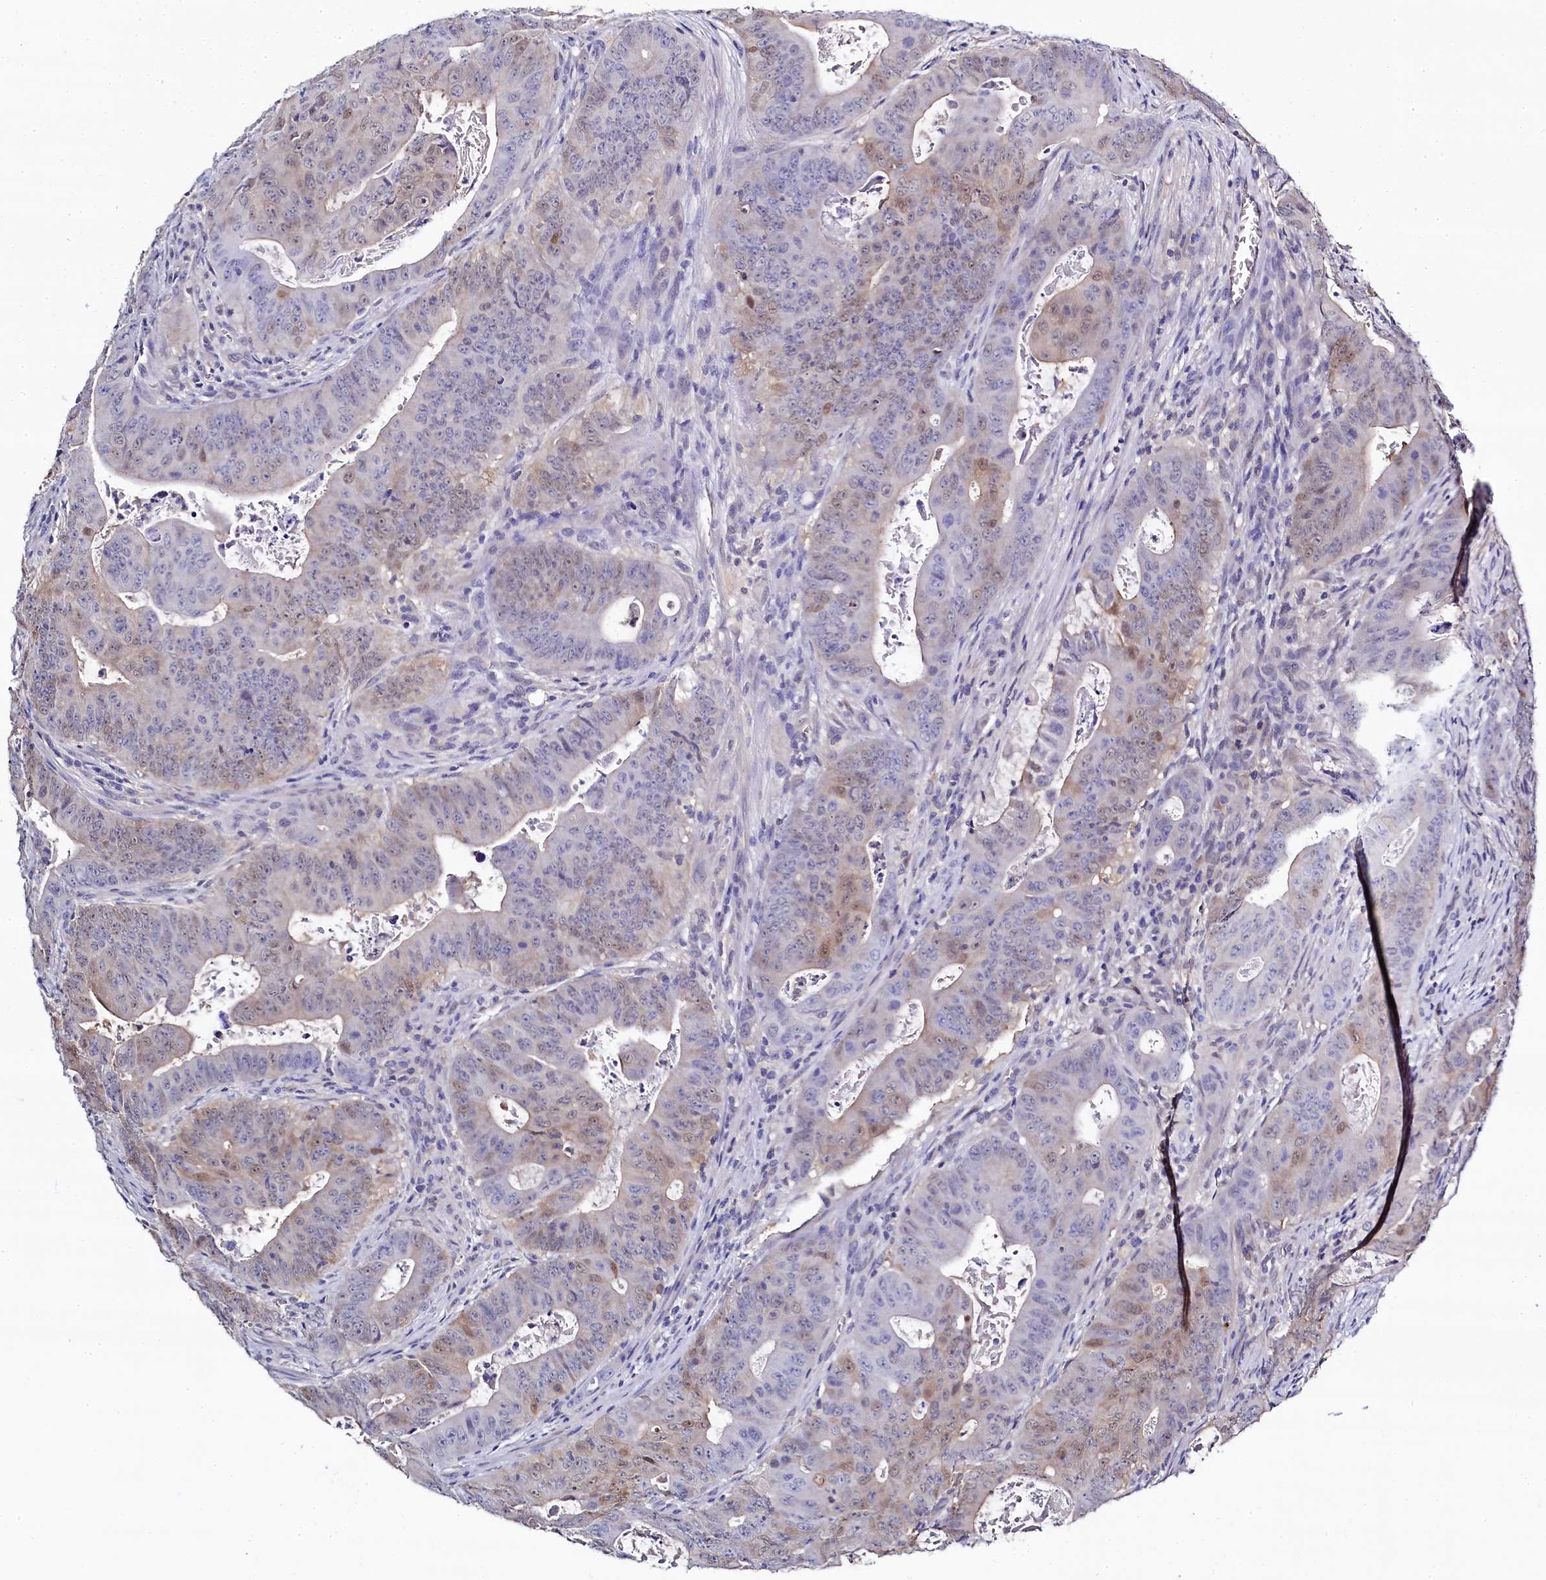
{"staining": {"intensity": "weak", "quantity": "<25%", "location": "cytoplasmic/membranous,nuclear"}, "tissue": "colorectal cancer", "cell_type": "Tumor cells", "image_type": "cancer", "snomed": [{"axis": "morphology", "description": "Adenocarcinoma, NOS"}, {"axis": "topography", "description": "Rectum"}], "caption": "Immunohistochemistry of colorectal cancer shows no expression in tumor cells.", "gene": "C11orf54", "patient": {"sex": "female", "age": 75}}